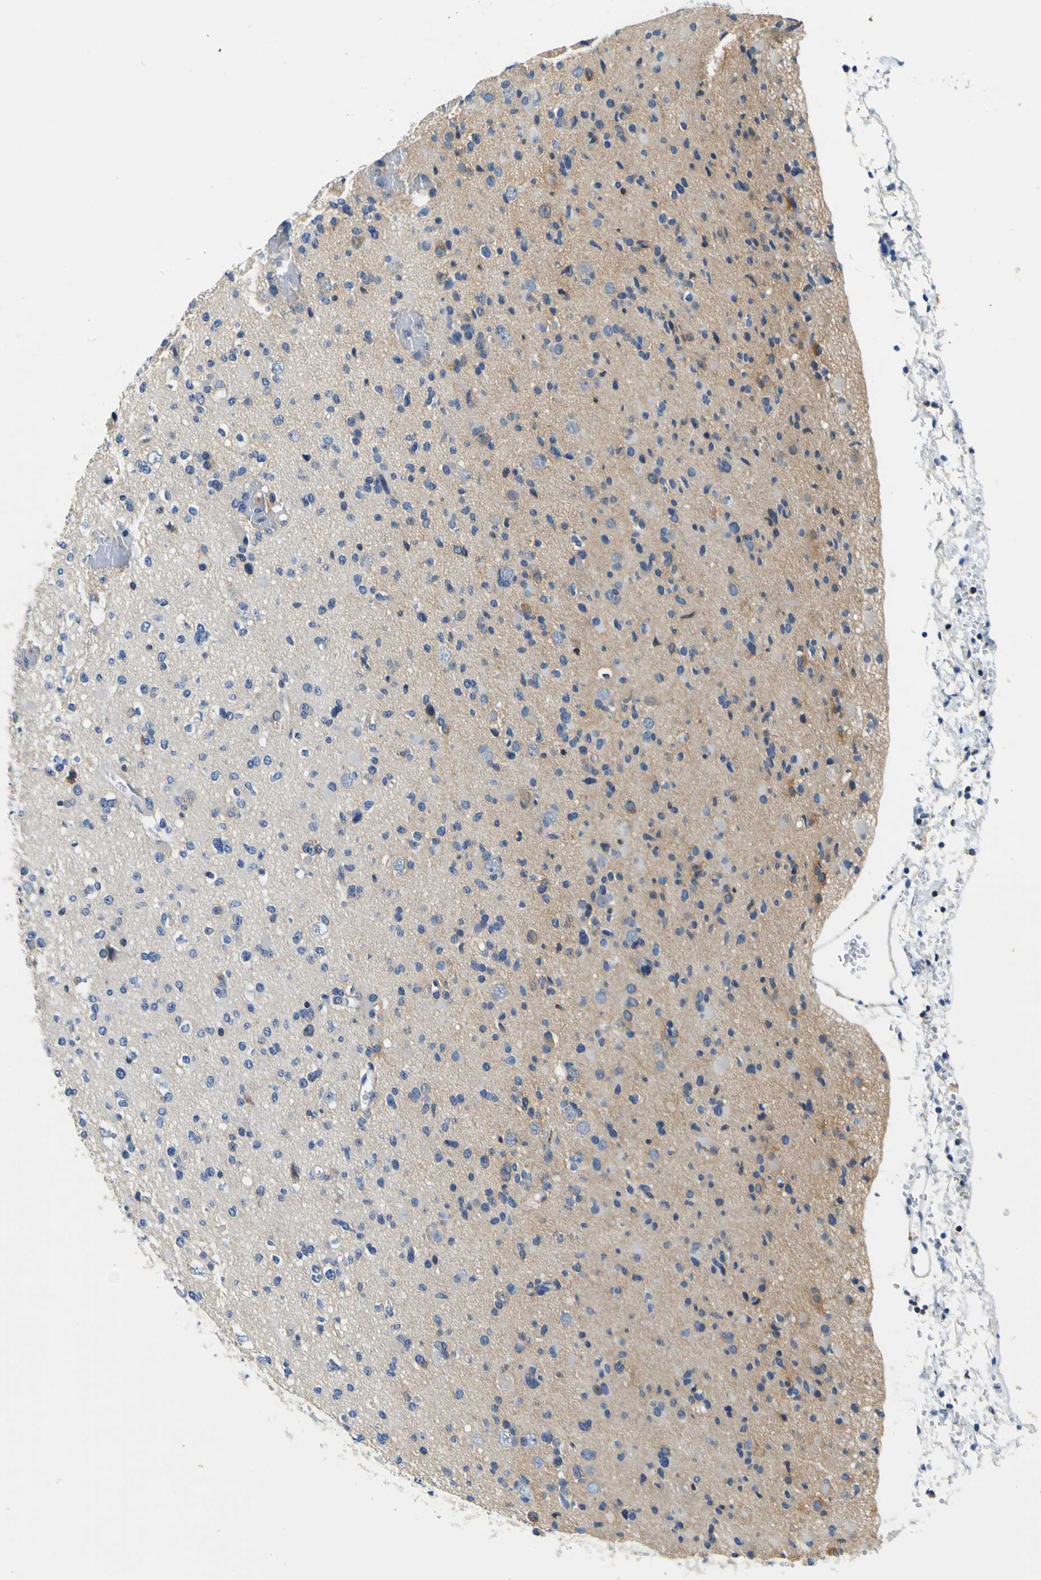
{"staining": {"intensity": "negative", "quantity": "none", "location": "none"}, "tissue": "glioma", "cell_type": "Tumor cells", "image_type": "cancer", "snomed": [{"axis": "morphology", "description": "Glioma, malignant, Low grade"}, {"axis": "topography", "description": "Brain"}], "caption": "This is an IHC histopathology image of human malignant glioma (low-grade). There is no expression in tumor cells.", "gene": "TNIK", "patient": {"sex": "female", "age": 22}}